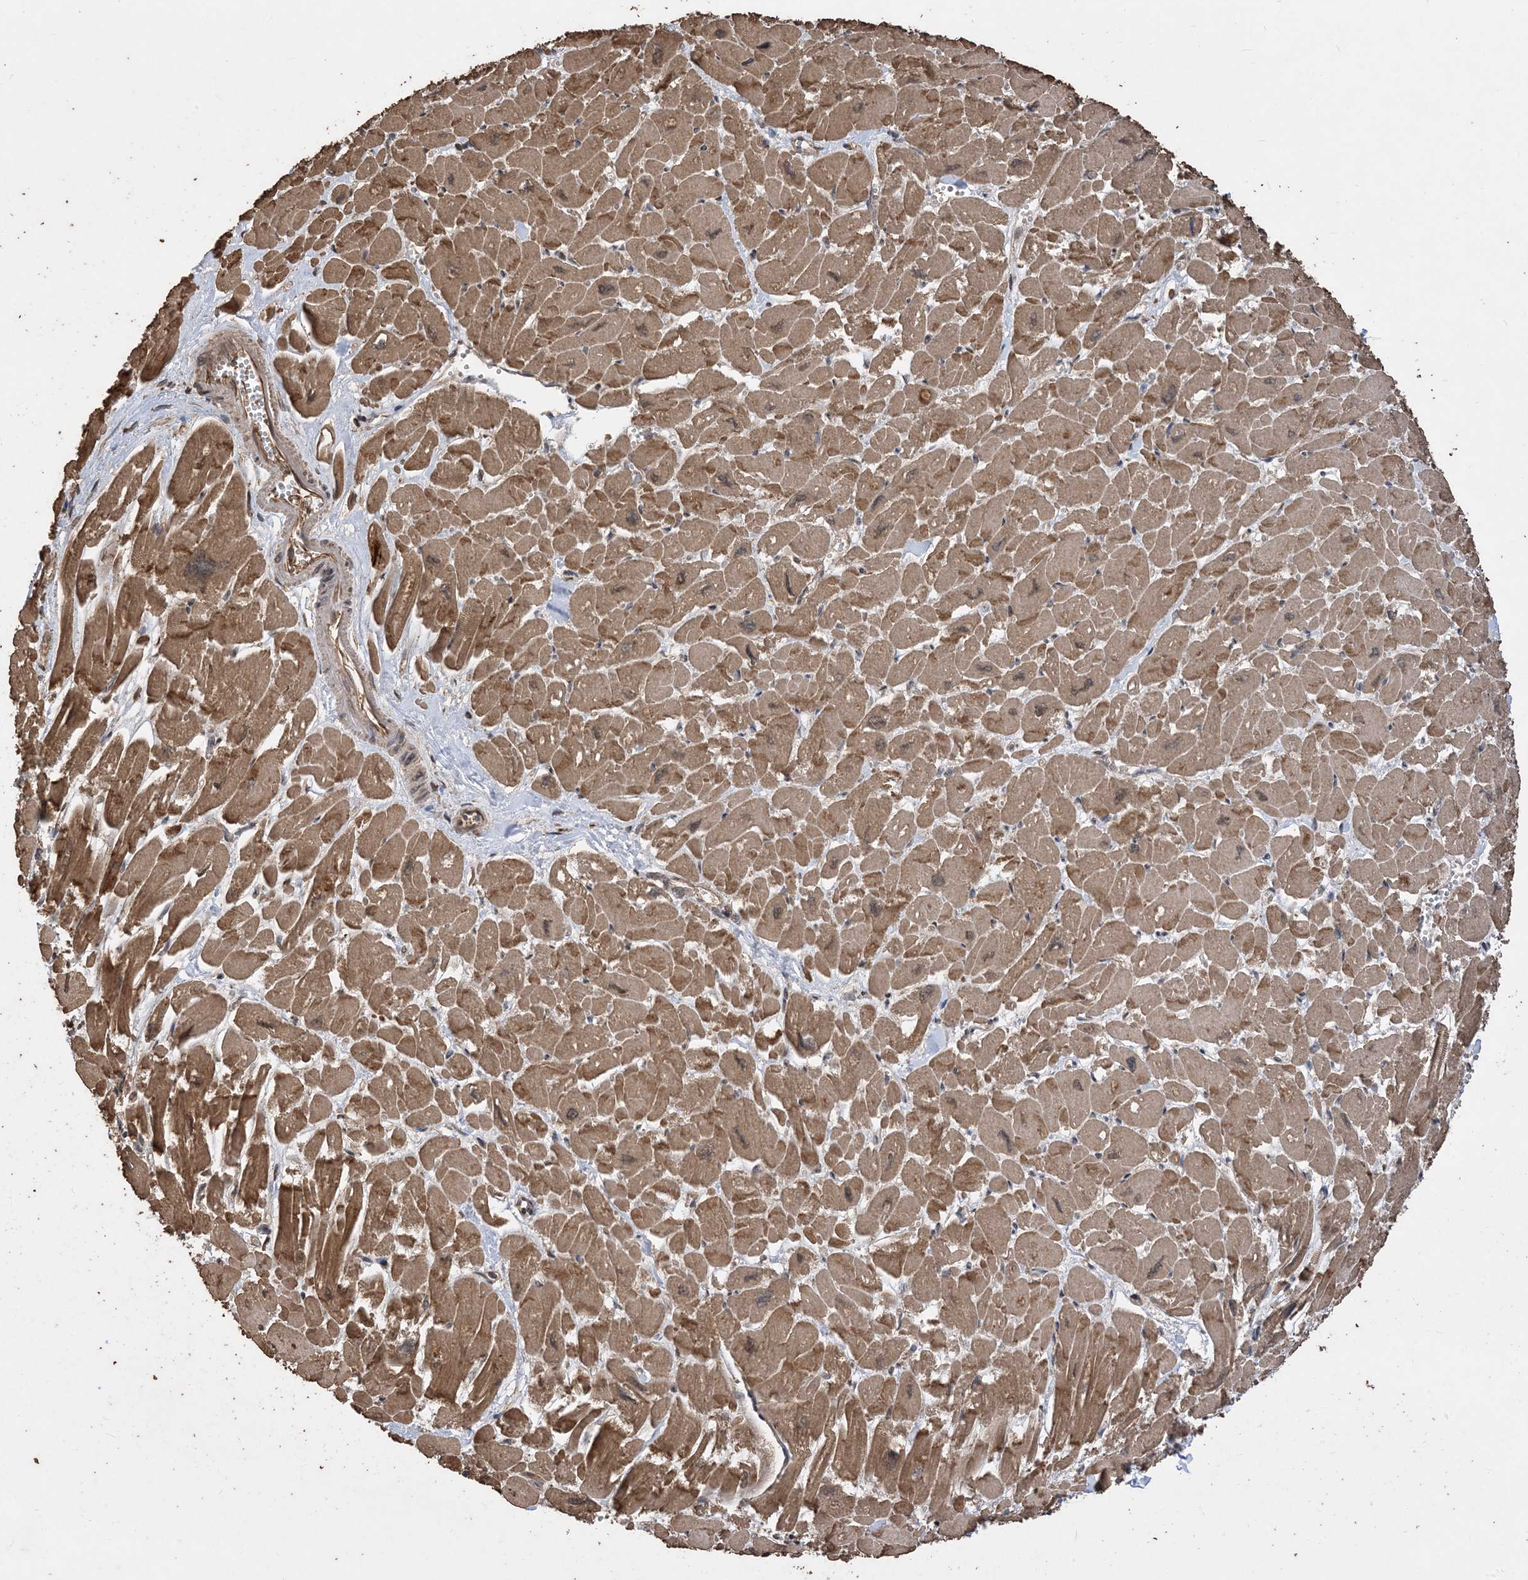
{"staining": {"intensity": "moderate", "quantity": ">75%", "location": "cytoplasmic/membranous"}, "tissue": "heart muscle", "cell_type": "Cardiomyocytes", "image_type": "normal", "snomed": [{"axis": "morphology", "description": "Normal tissue, NOS"}, {"axis": "topography", "description": "Heart"}], "caption": "Normal heart muscle was stained to show a protein in brown. There is medium levels of moderate cytoplasmic/membranous positivity in approximately >75% of cardiomyocytes. Immunohistochemistry (ihc) stains the protein in brown and the nuclei are stained blue.", "gene": "ZKSCAN5", "patient": {"sex": "male", "age": 54}}